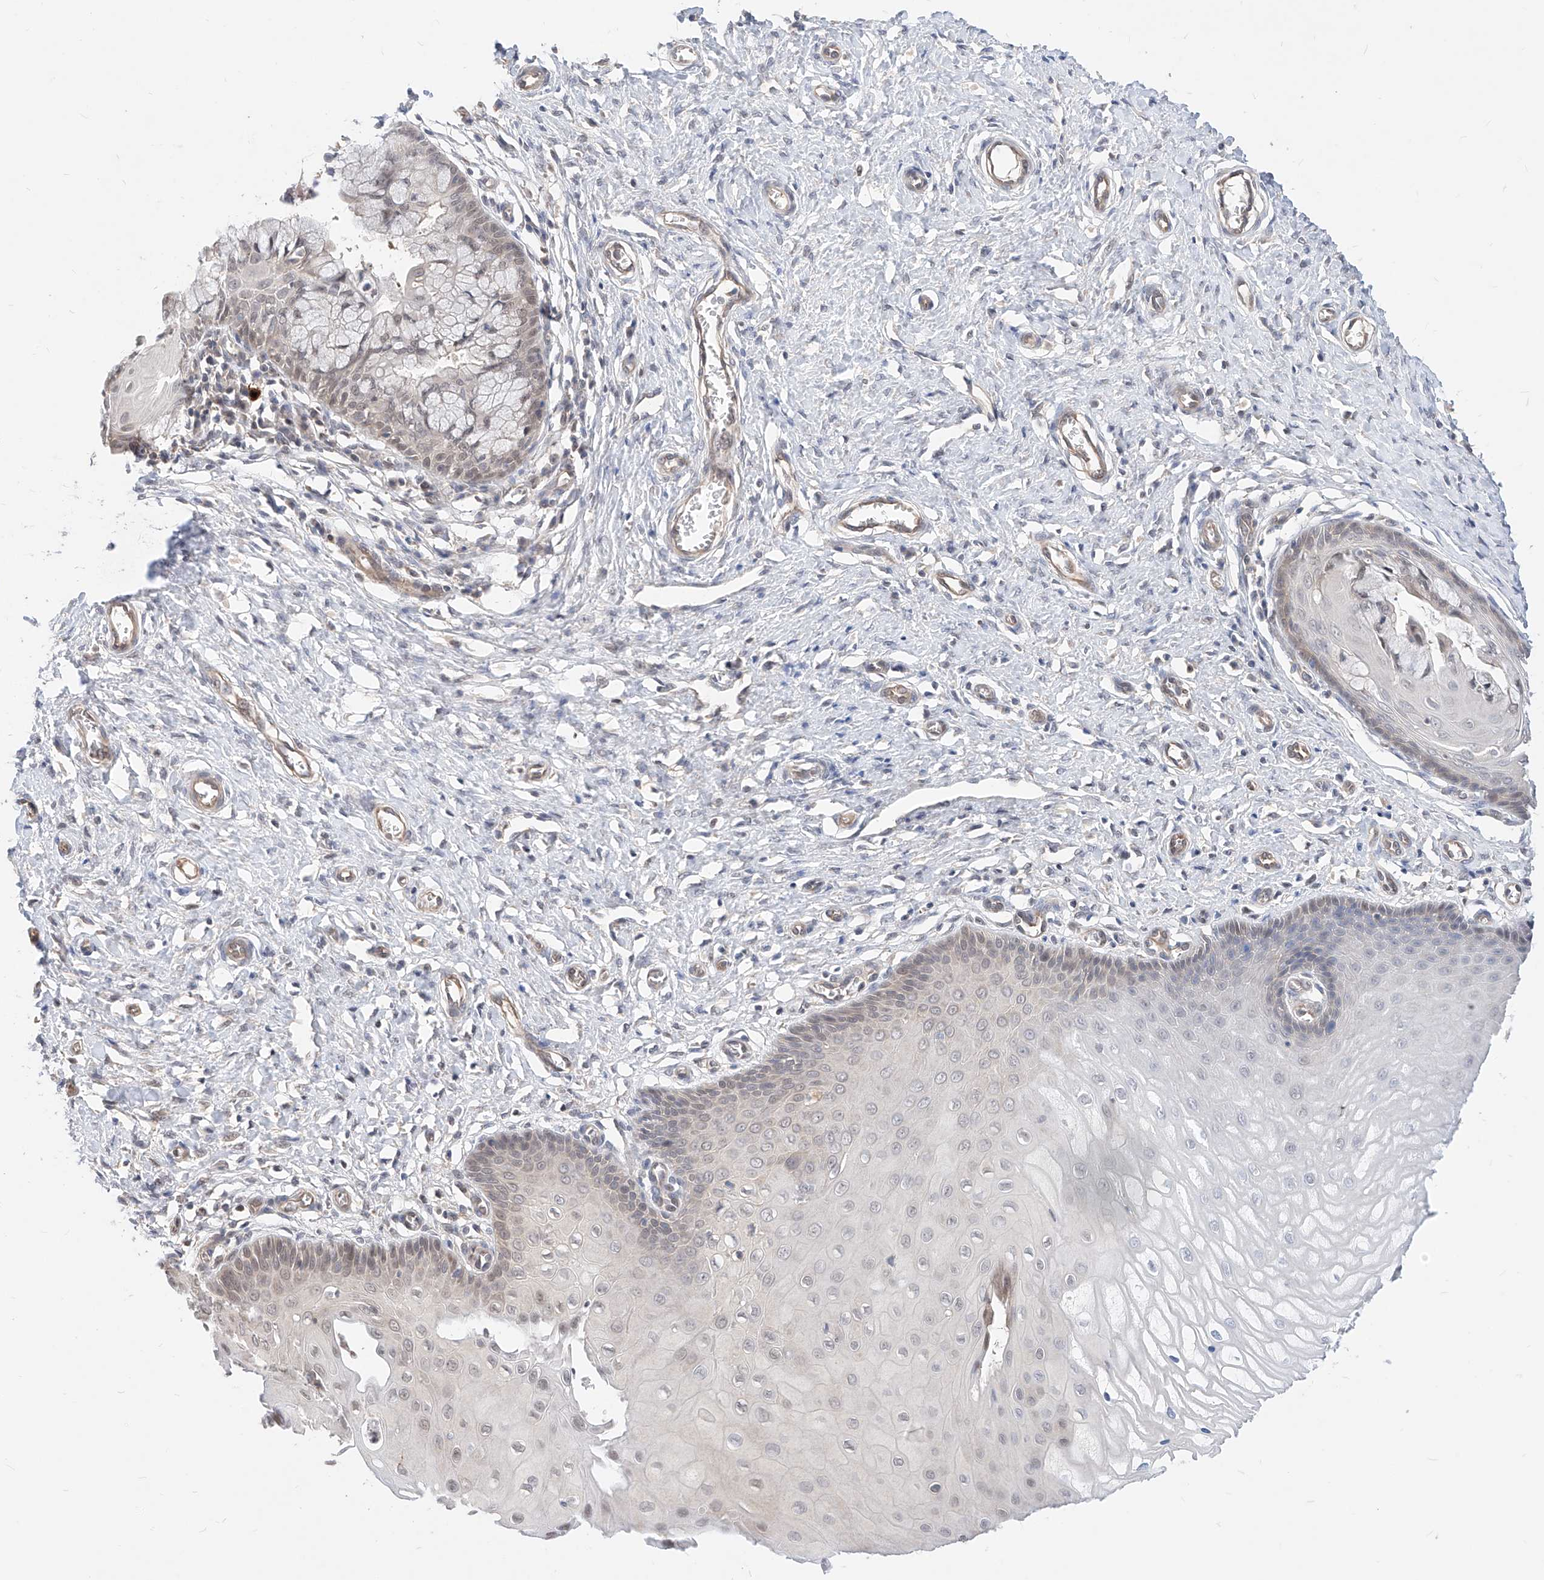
{"staining": {"intensity": "weak", "quantity": "25%-75%", "location": "cytoplasmic/membranous,nuclear"}, "tissue": "cervix", "cell_type": "Glandular cells", "image_type": "normal", "snomed": [{"axis": "morphology", "description": "Normal tissue, NOS"}, {"axis": "topography", "description": "Cervix"}], "caption": "Immunohistochemical staining of benign cervix reveals weak cytoplasmic/membranous,nuclear protein positivity in about 25%-75% of glandular cells. Nuclei are stained in blue.", "gene": "TSNAX", "patient": {"sex": "female", "age": 55}}